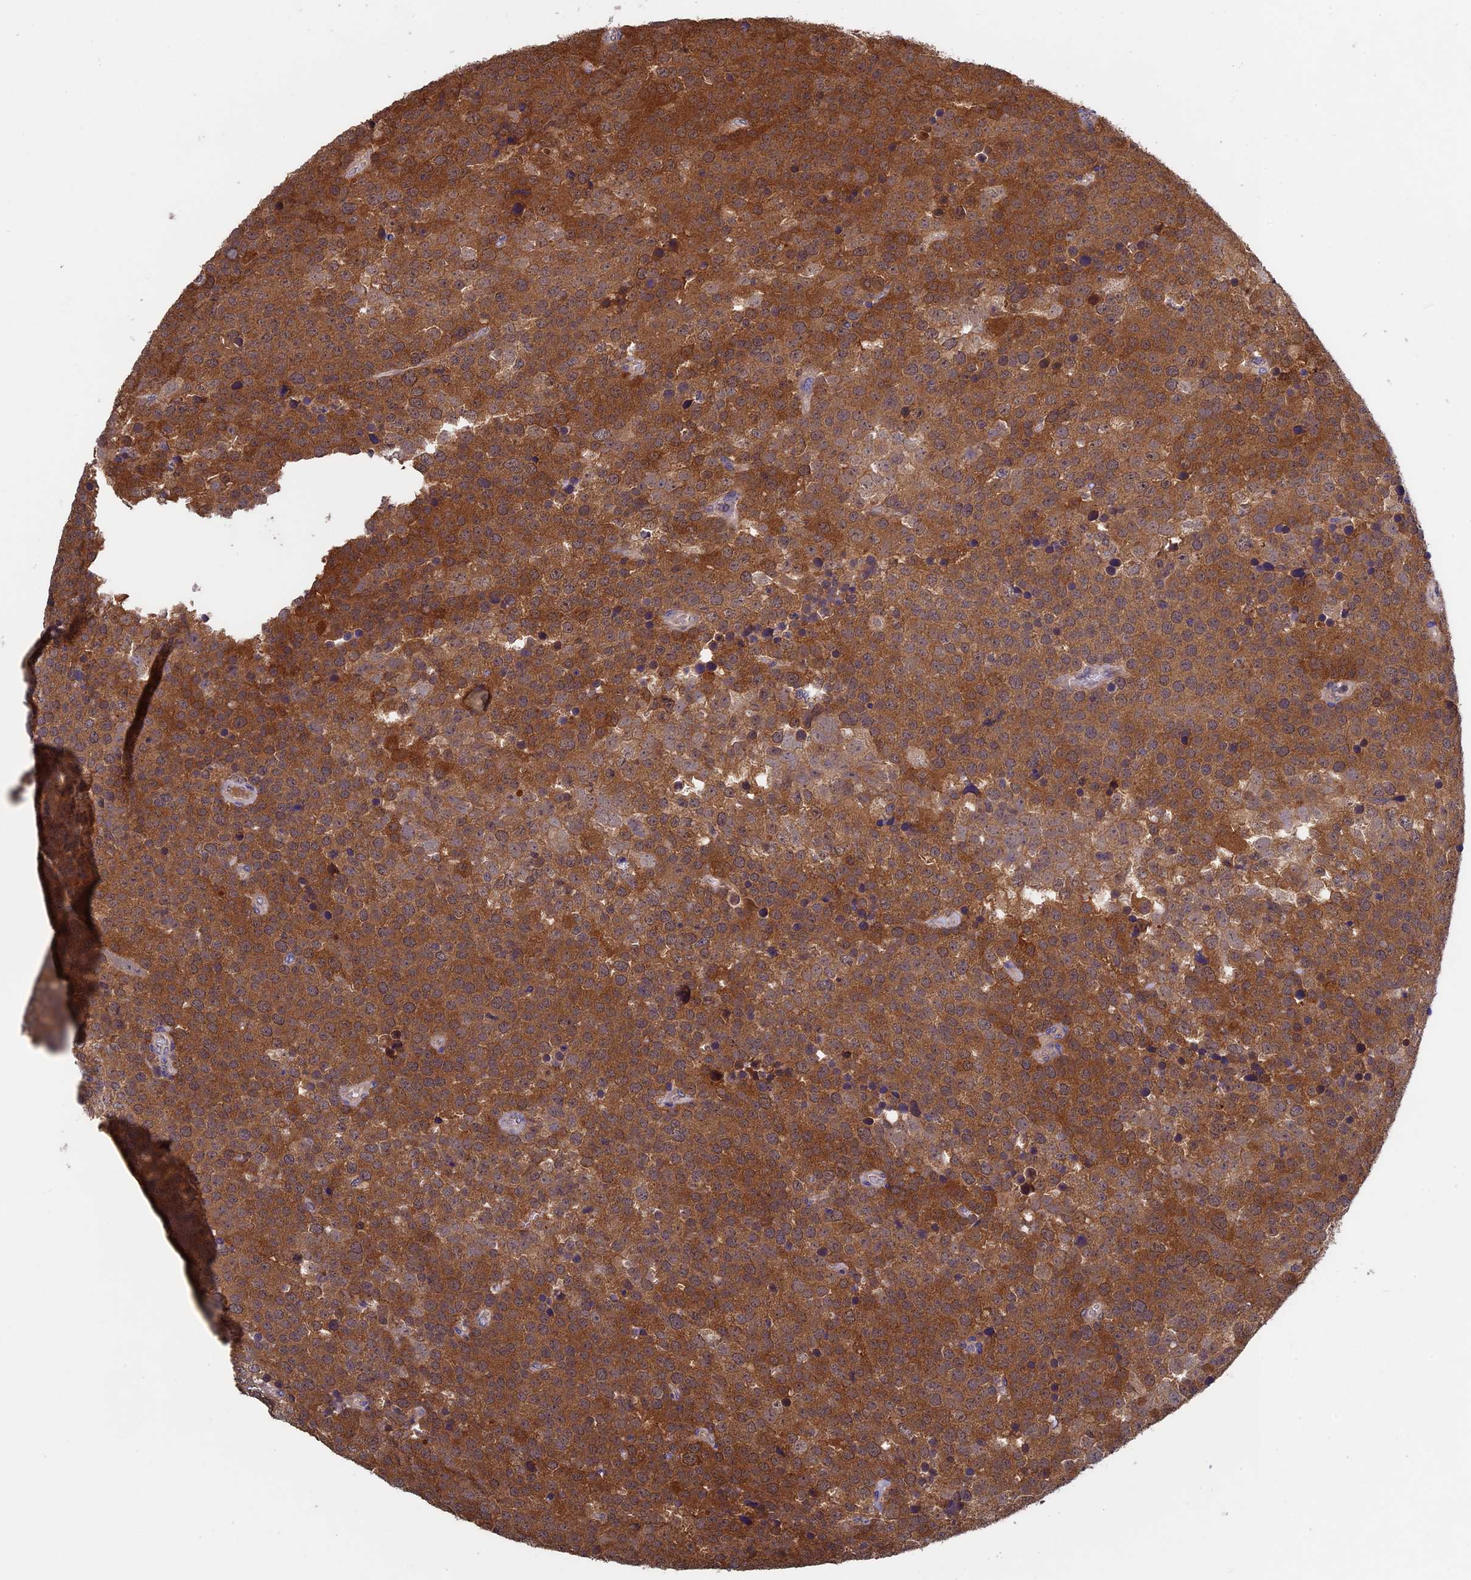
{"staining": {"intensity": "moderate", "quantity": ">75%", "location": "cytoplasmic/membranous"}, "tissue": "testis cancer", "cell_type": "Tumor cells", "image_type": "cancer", "snomed": [{"axis": "morphology", "description": "Seminoma, NOS"}, {"axis": "topography", "description": "Testis"}], "caption": "There is medium levels of moderate cytoplasmic/membranous staining in tumor cells of testis cancer (seminoma), as demonstrated by immunohistochemical staining (brown color).", "gene": "LCMT1", "patient": {"sex": "male", "age": 71}}